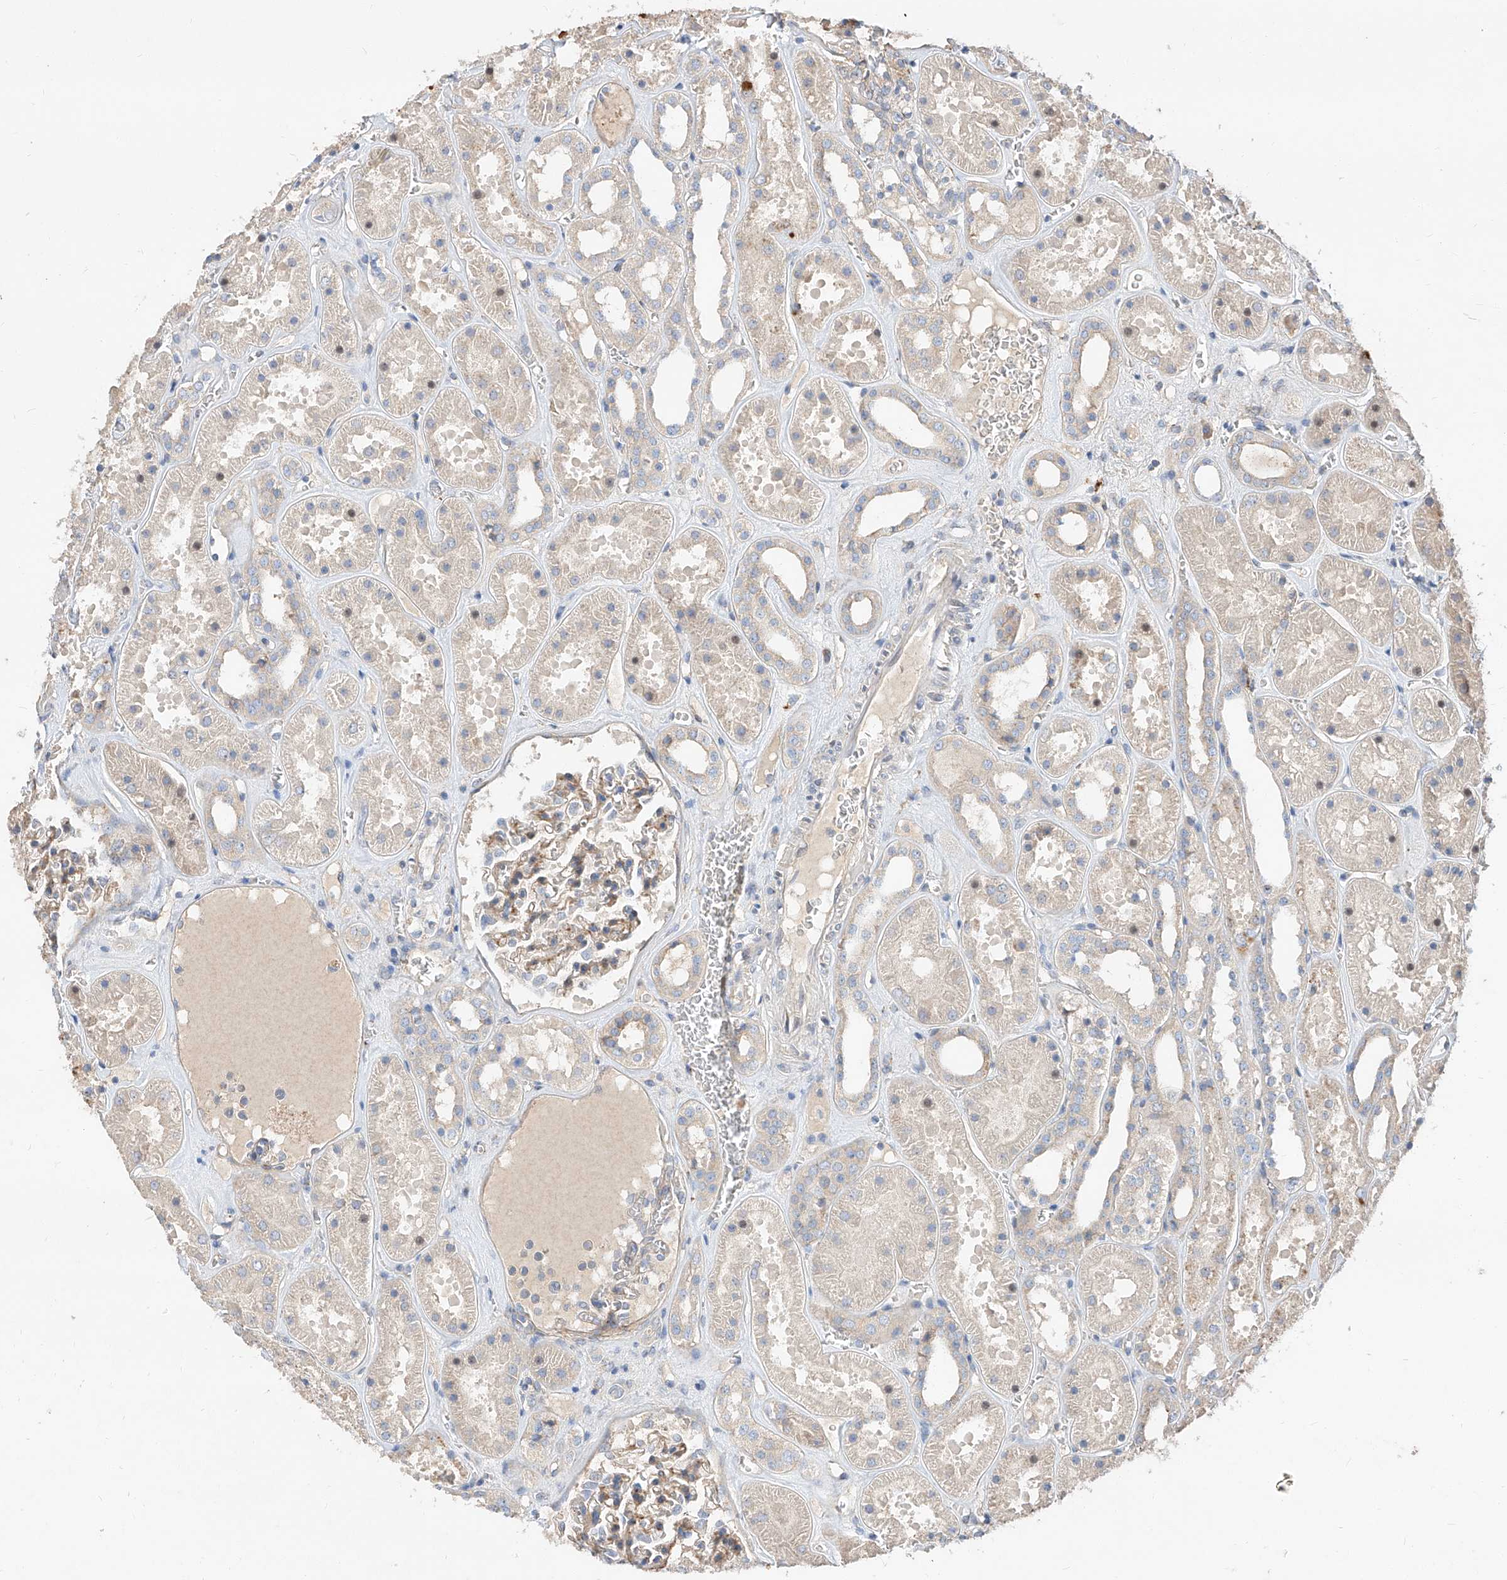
{"staining": {"intensity": "weak", "quantity": "25%-75%", "location": "cytoplasmic/membranous"}, "tissue": "kidney", "cell_type": "Cells in glomeruli", "image_type": "normal", "snomed": [{"axis": "morphology", "description": "Normal tissue, NOS"}, {"axis": "topography", "description": "Kidney"}], "caption": "The image reveals a brown stain indicating the presence of a protein in the cytoplasmic/membranous of cells in glomeruli in kidney. Using DAB (3,3'-diaminobenzidine) (brown) and hematoxylin (blue) stains, captured at high magnification using brightfield microscopy.", "gene": "DIRAS3", "patient": {"sex": "female", "age": 41}}